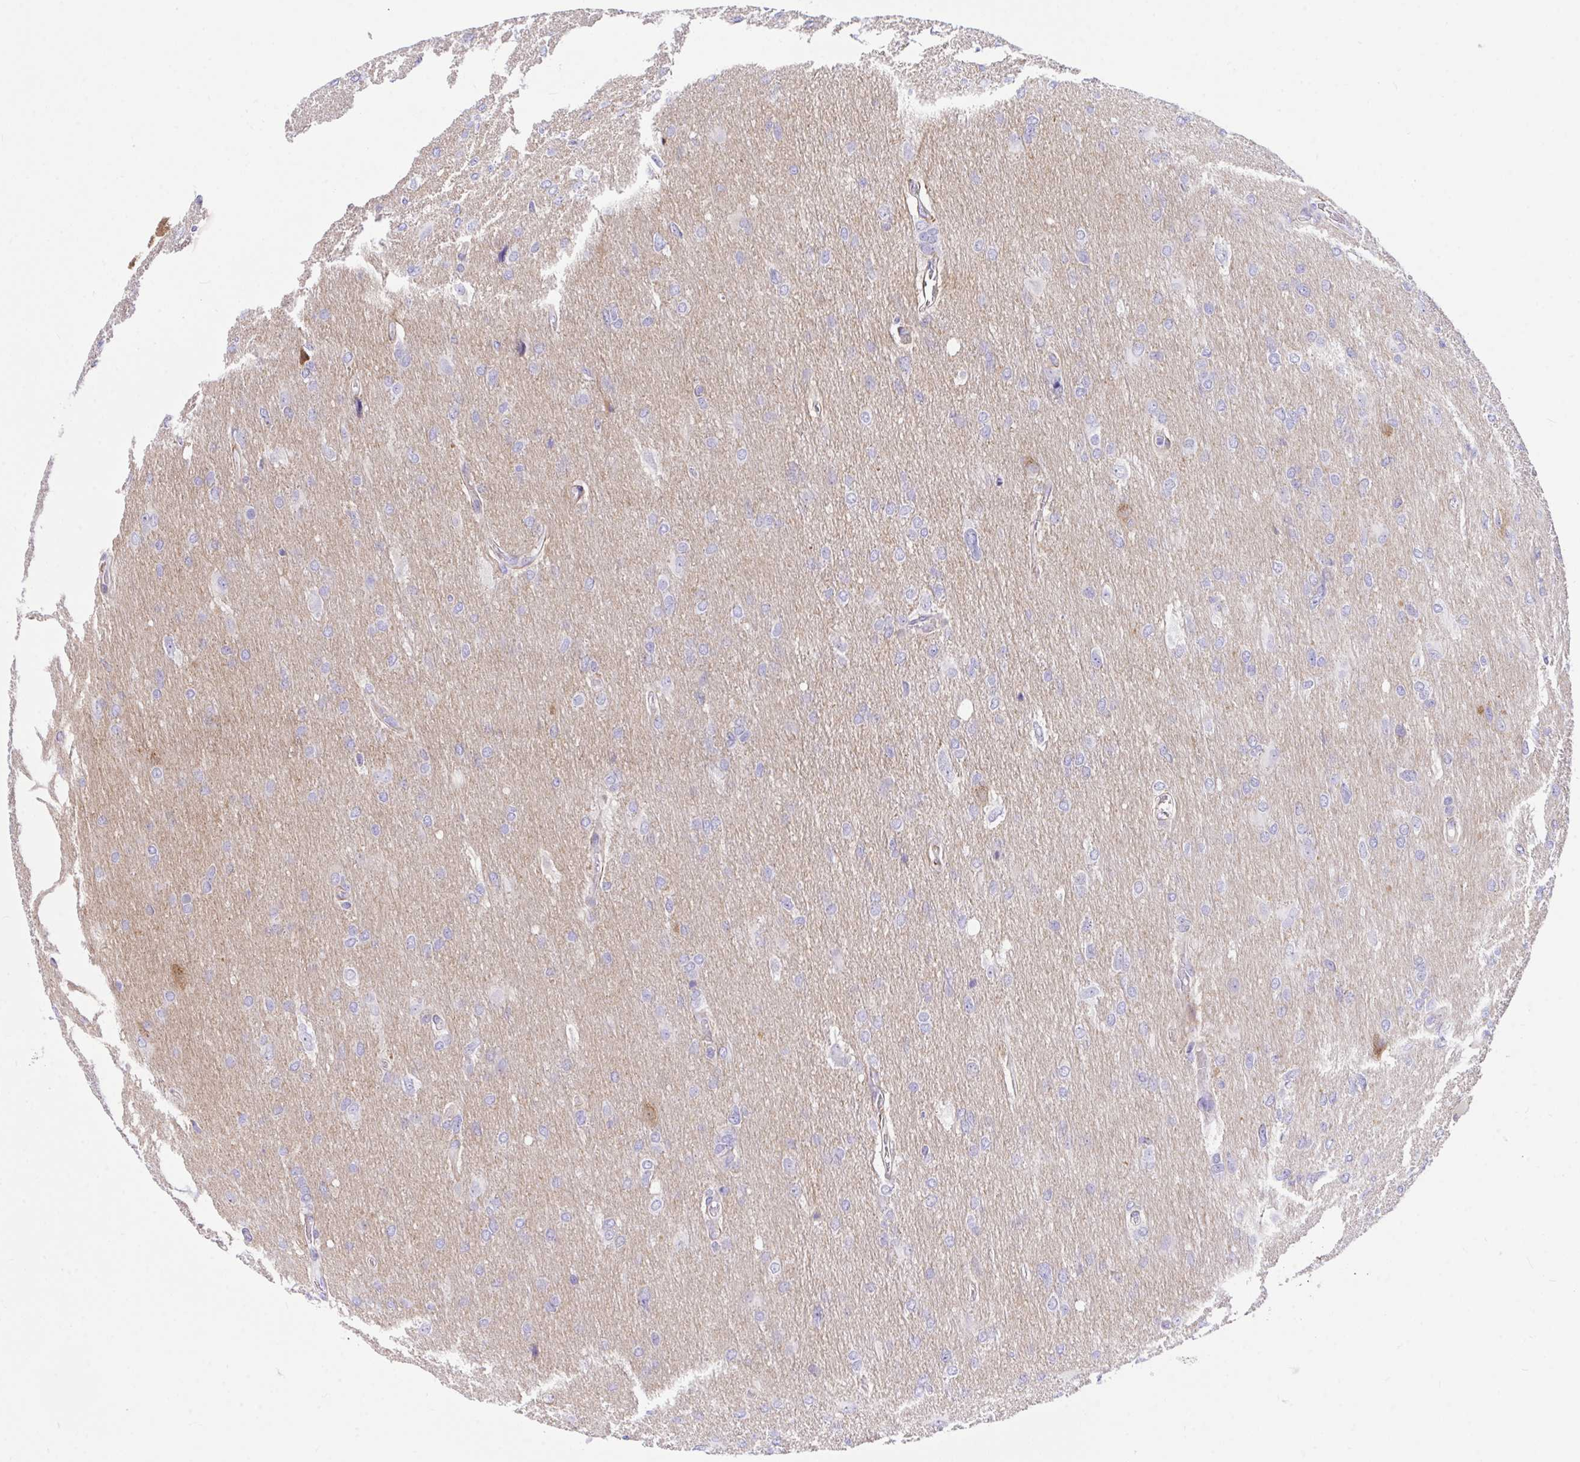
{"staining": {"intensity": "negative", "quantity": "none", "location": "none"}, "tissue": "glioma", "cell_type": "Tumor cells", "image_type": "cancer", "snomed": [{"axis": "morphology", "description": "Glioma, malignant, High grade"}, {"axis": "topography", "description": "Brain"}], "caption": "Tumor cells are negative for brown protein staining in high-grade glioma (malignant).", "gene": "TLN2", "patient": {"sex": "male", "age": 53}}